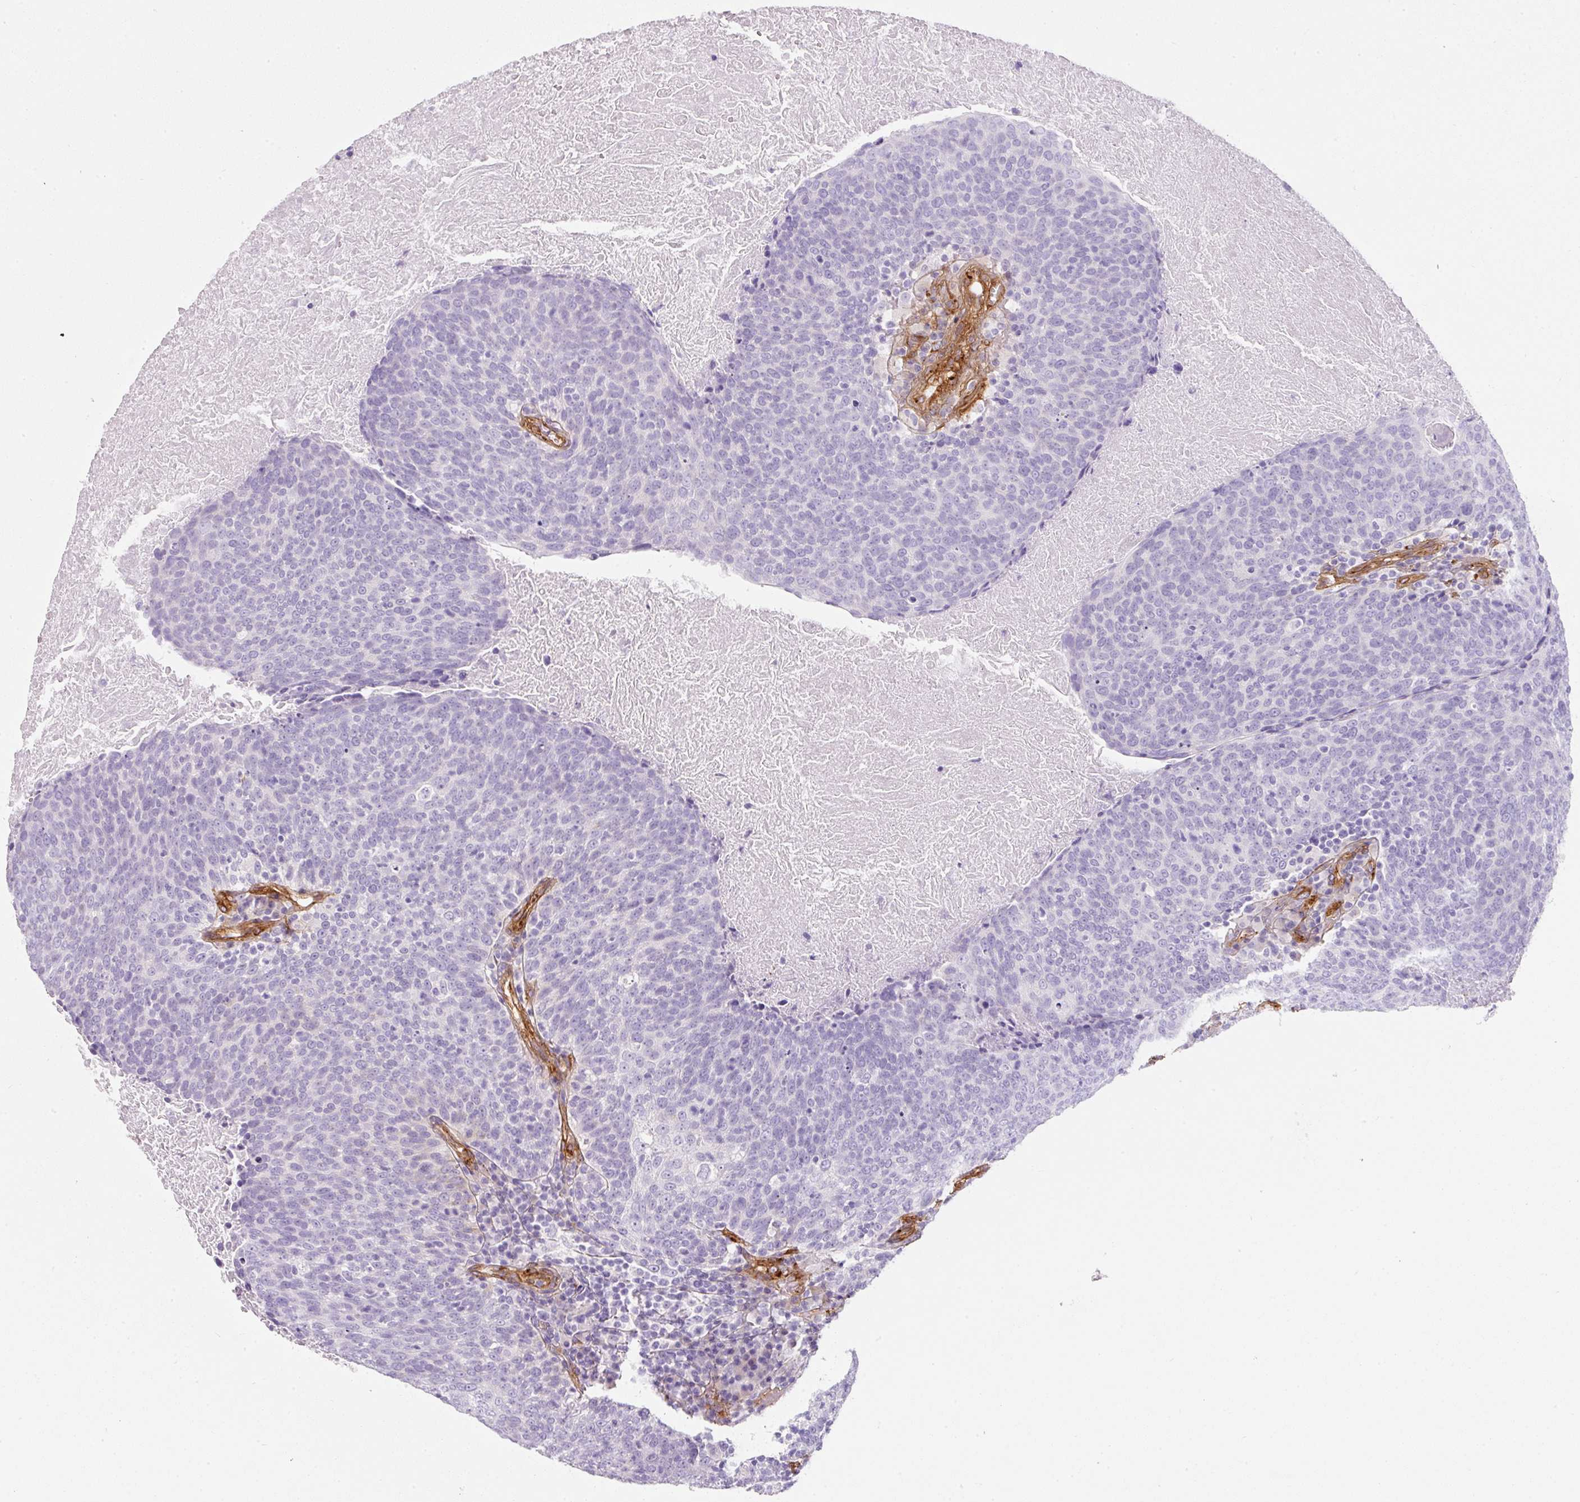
{"staining": {"intensity": "negative", "quantity": "none", "location": "none"}, "tissue": "head and neck cancer", "cell_type": "Tumor cells", "image_type": "cancer", "snomed": [{"axis": "morphology", "description": "Squamous cell carcinoma, NOS"}, {"axis": "morphology", "description": "Squamous cell carcinoma, metastatic, NOS"}, {"axis": "topography", "description": "Lymph node"}, {"axis": "topography", "description": "Head-Neck"}], "caption": "The immunohistochemistry image has no significant positivity in tumor cells of squamous cell carcinoma (head and neck) tissue. (Brightfield microscopy of DAB (3,3'-diaminobenzidine) immunohistochemistry (IHC) at high magnification).", "gene": "LOXL4", "patient": {"sex": "male", "age": 62}}